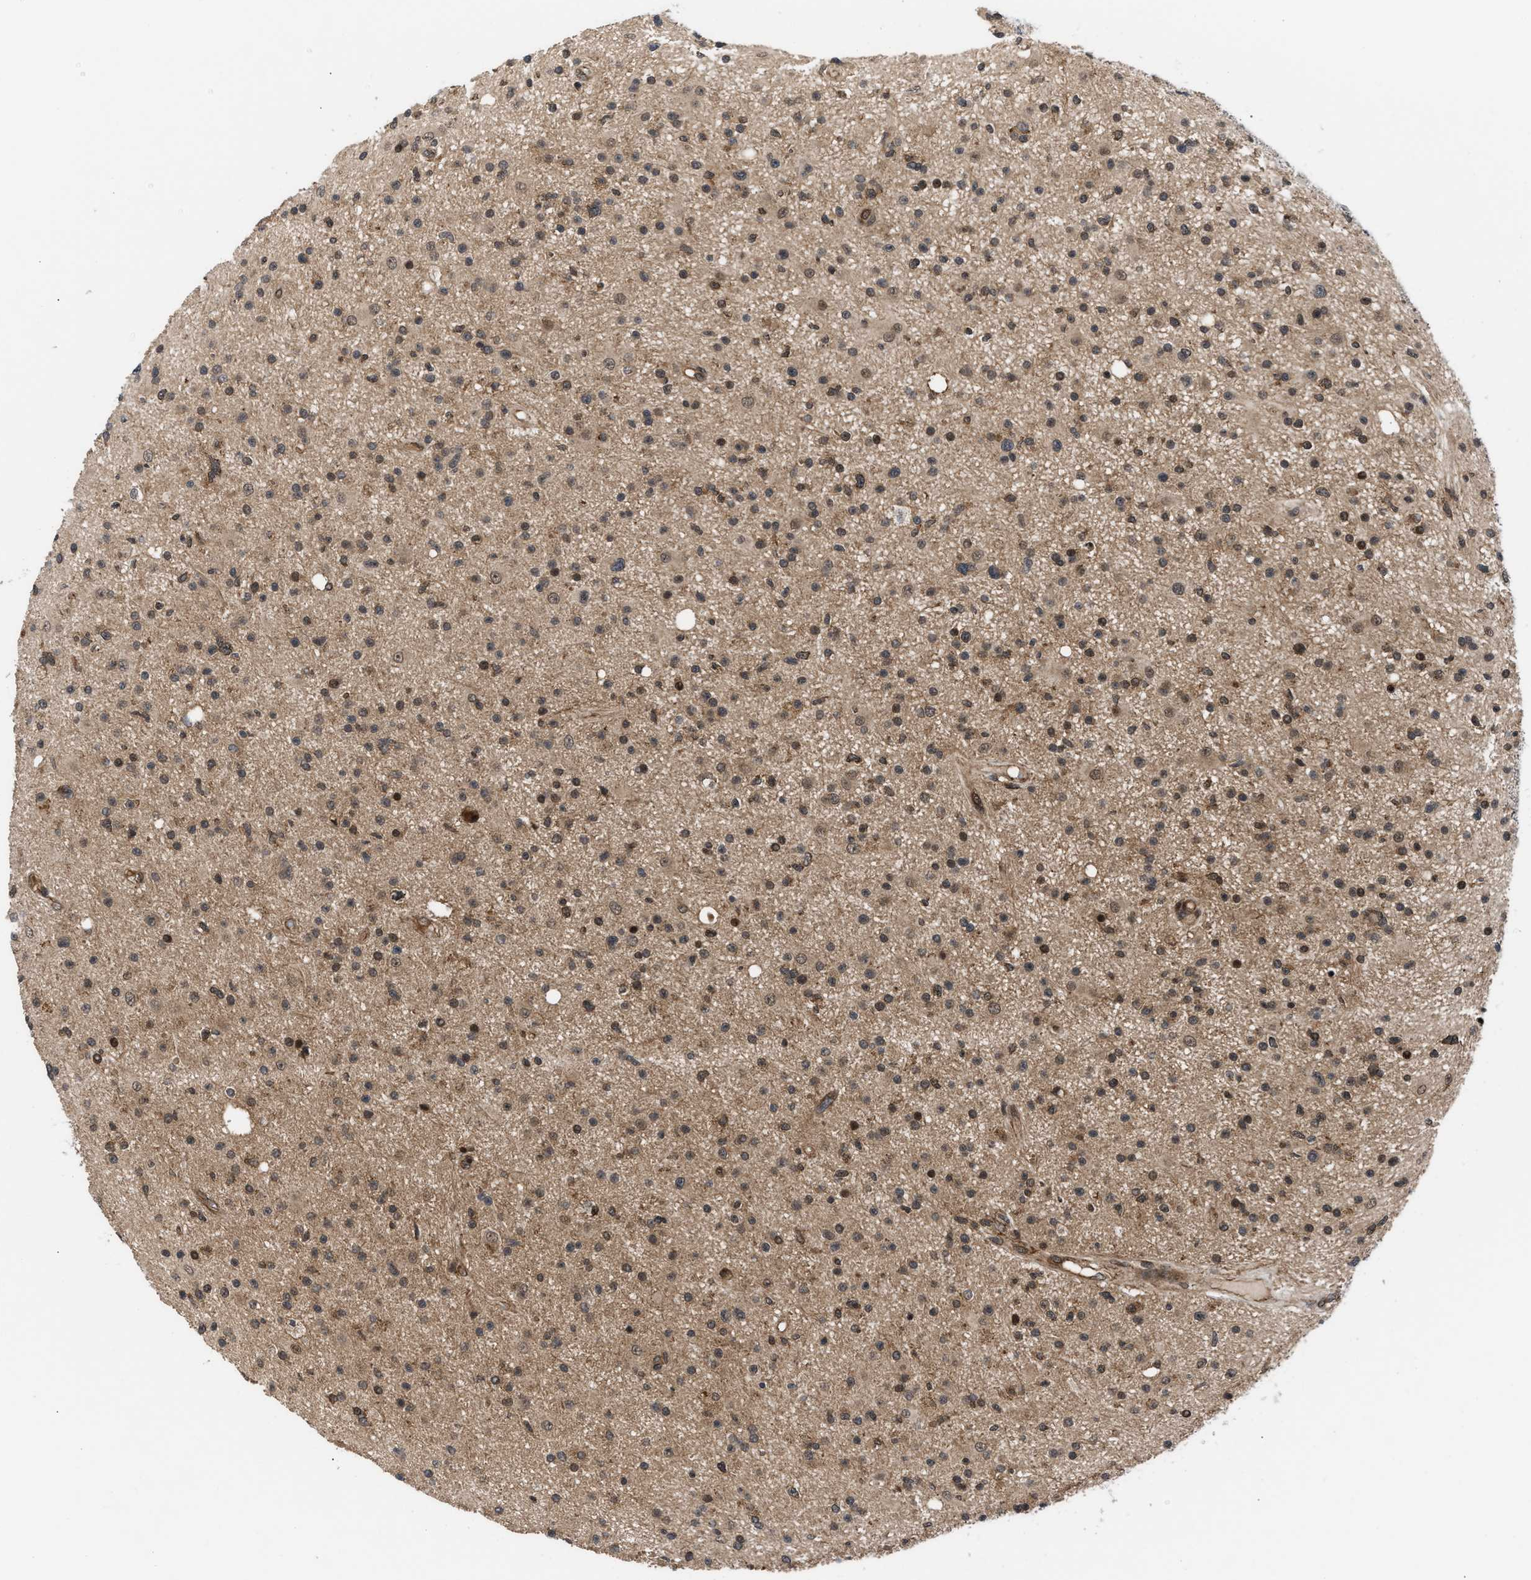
{"staining": {"intensity": "weak", "quantity": ">75%", "location": "nuclear"}, "tissue": "glioma", "cell_type": "Tumor cells", "image_type": "cancer", "snomed": [{"axis": "morphology", "description": "Glioma, malignant, High grade"}, {"axis": "topography", "description": "Brain"}], "caption": "About >75% of tumor cells in human glioma show weak nuclear protein staining as visualized by brown immunohistochemical staining.", "gene": "STAU2", "patient": {"sex": "male", "age": 33}}